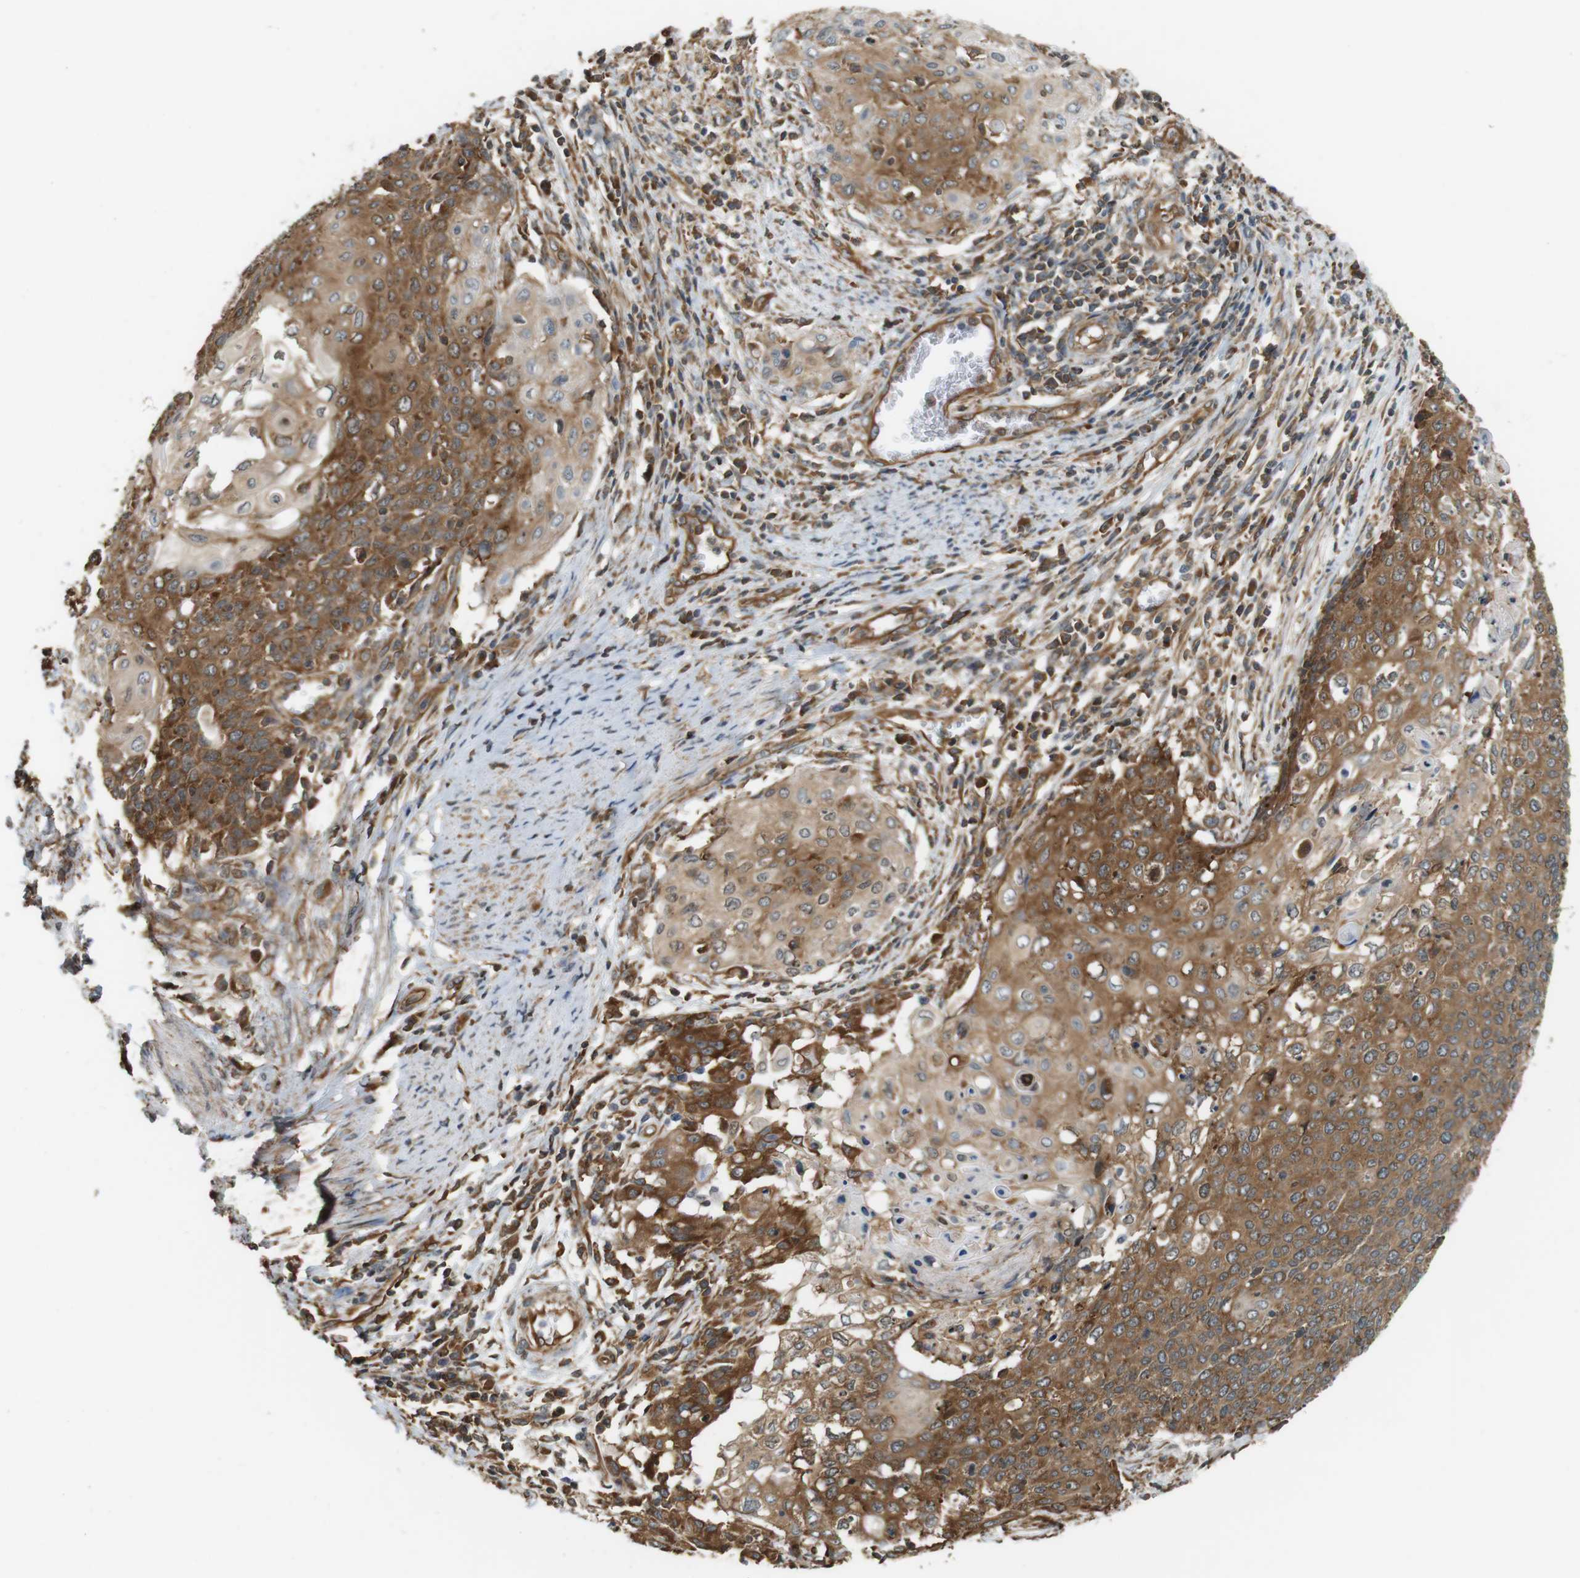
{"staining": {"intensity": "moderate", "quantity": ">75%", "location": "cytoplasmic/membranous"}, "tissue": "cervical cancer", "cell_type": "Tumor cells", "image_type": "cancer", "snomed": [{"axis": "morphology", "description": "Squamous cell carcinoma, NOS"}, {"axis": "topography", "description": "Cervix"}], "caption": "The immunohistochemical stain highlights moderate cytoplasmic/membranous expression in tumor cells of squamous cell carcinoma (cervical) tissue.", "gene": "PA2G4", "patient": {"sex": "female", "age": 39}}